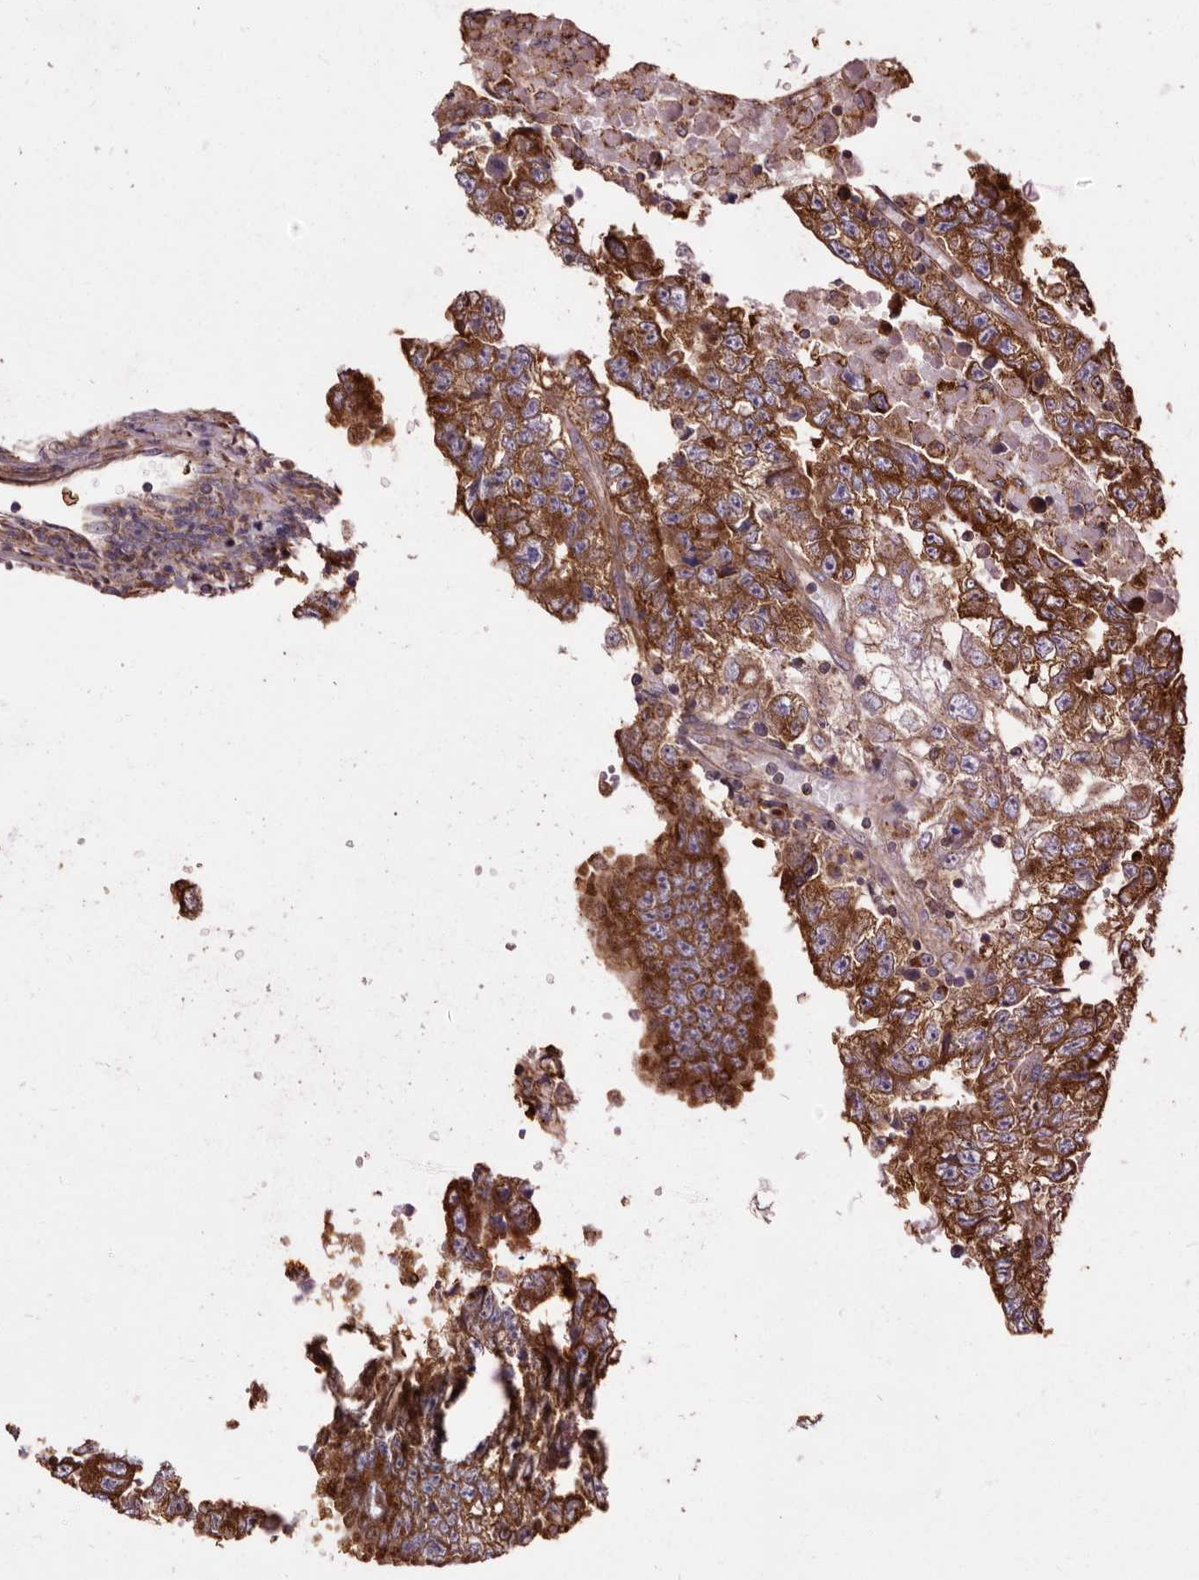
{"staining": {"intensity": "moderate", "quantity": ">75%", "location": "cytoplasmic/membranous"}, "tissue": "testis cancer", "cell_type": "Tumor cells", "image_type": "cancer", "snomed": [{"axis": "morphology", "description": "Carcinoma, Embryonal, NOS"}, {"axis": "topography", "description": "Testis"}], "caption": "A photomicrograph of embryonal carcinoma (testis) stained for a protein demonstrates moderate cytoplasmic/membranous brown staining in tumor cells.", "gene": "TPD52", "patient": {"sex": "male", "age": 25}}